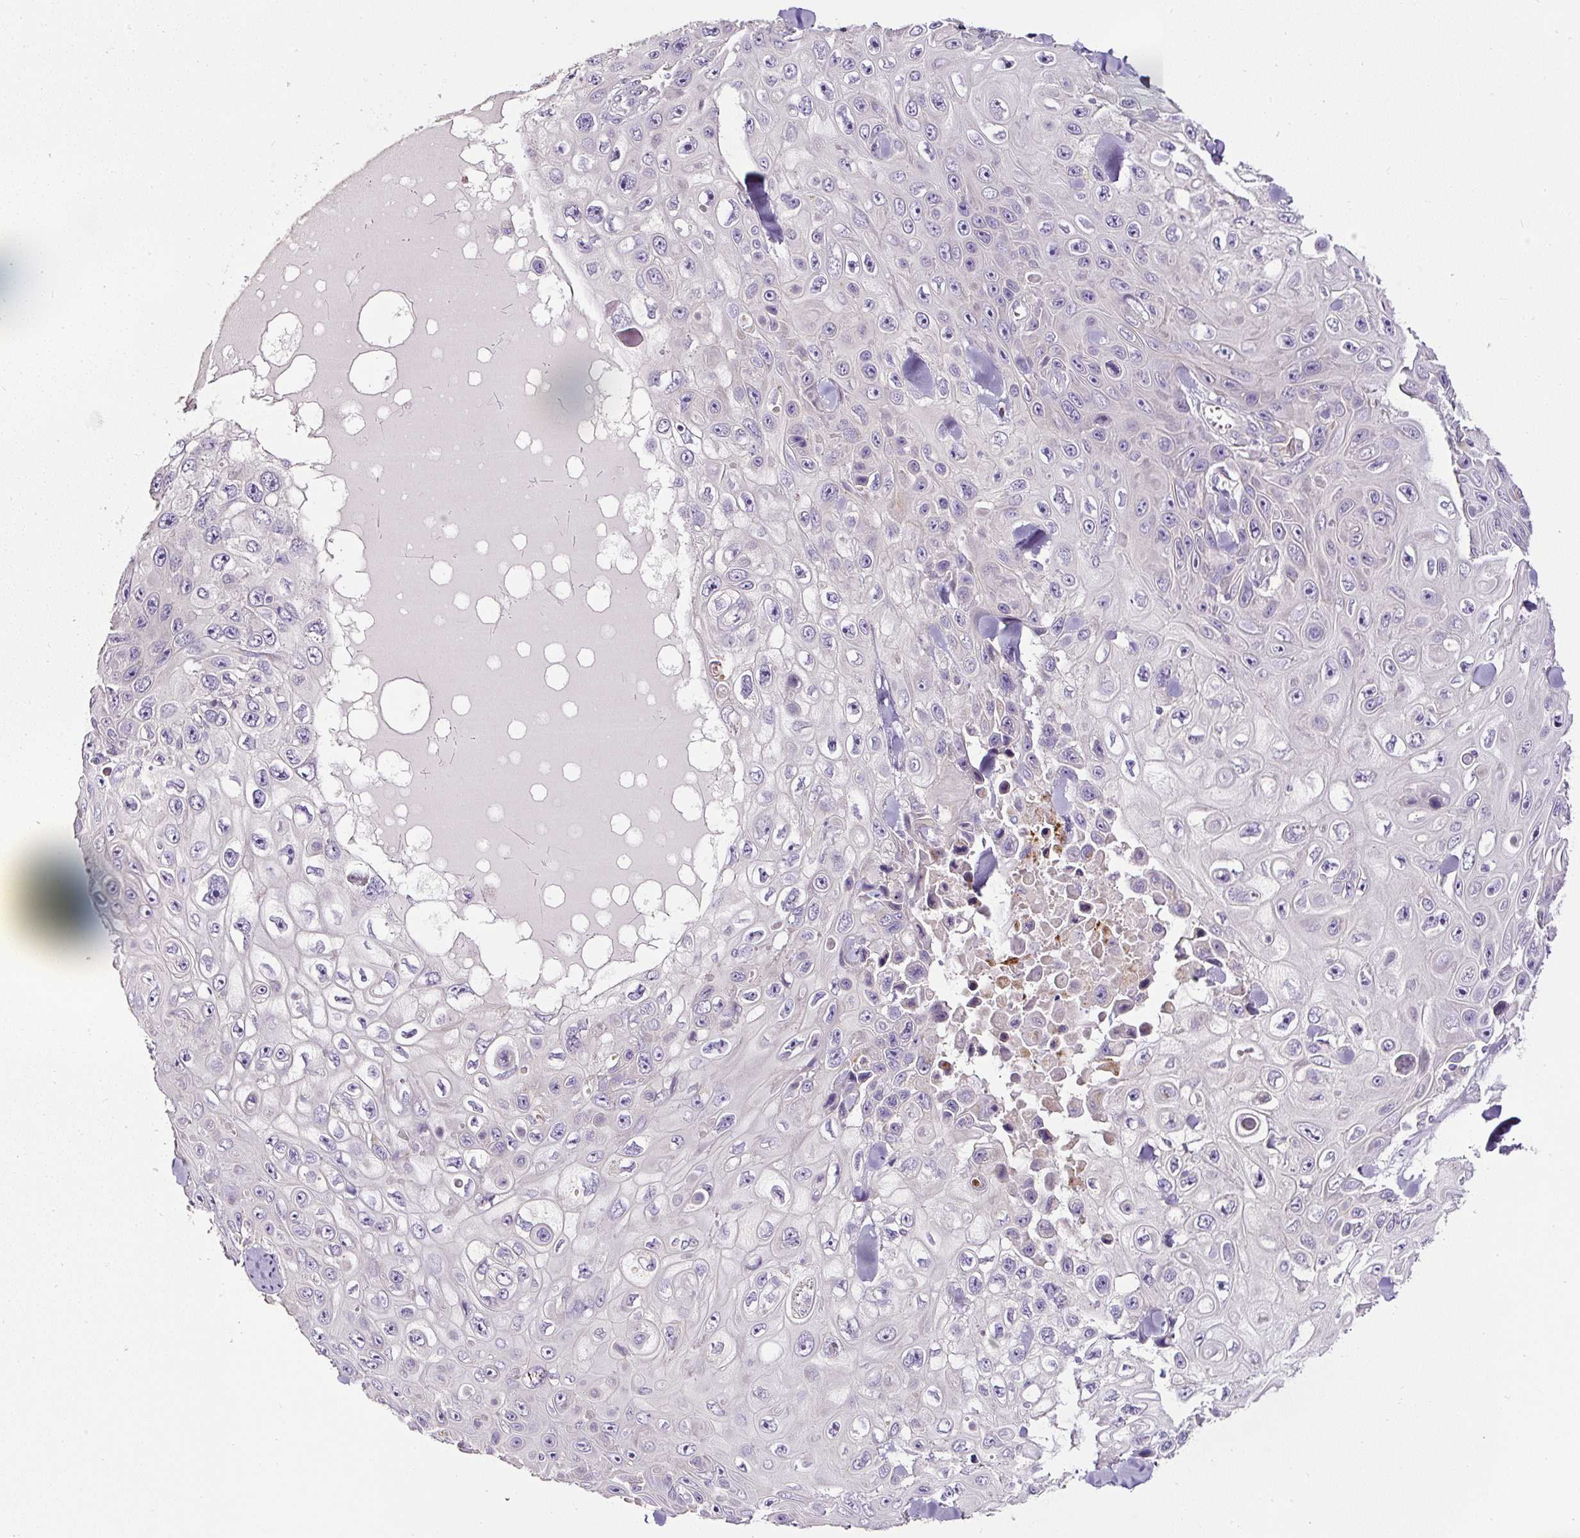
{"staining": {"intensity": "negative", "quantity": "none", "location": "none"}, "tissue": "skin cancer", "cell_type": "Tumor cells", "image_type": "cancer", "snomed": [{"axis": "morphology", "description": "Squamous cell carcinoma, NOS"}, {"axis": "topography", "description": "Skin"}], "caption": "High magnification brightfield microscopy of skin cancer stained with DAB (brown) and counterstained with hematoxylin (blue): tumor cells show no significant positivity.", "gene": "HPS4", "patient": {"sex": "male", "age": 82}}